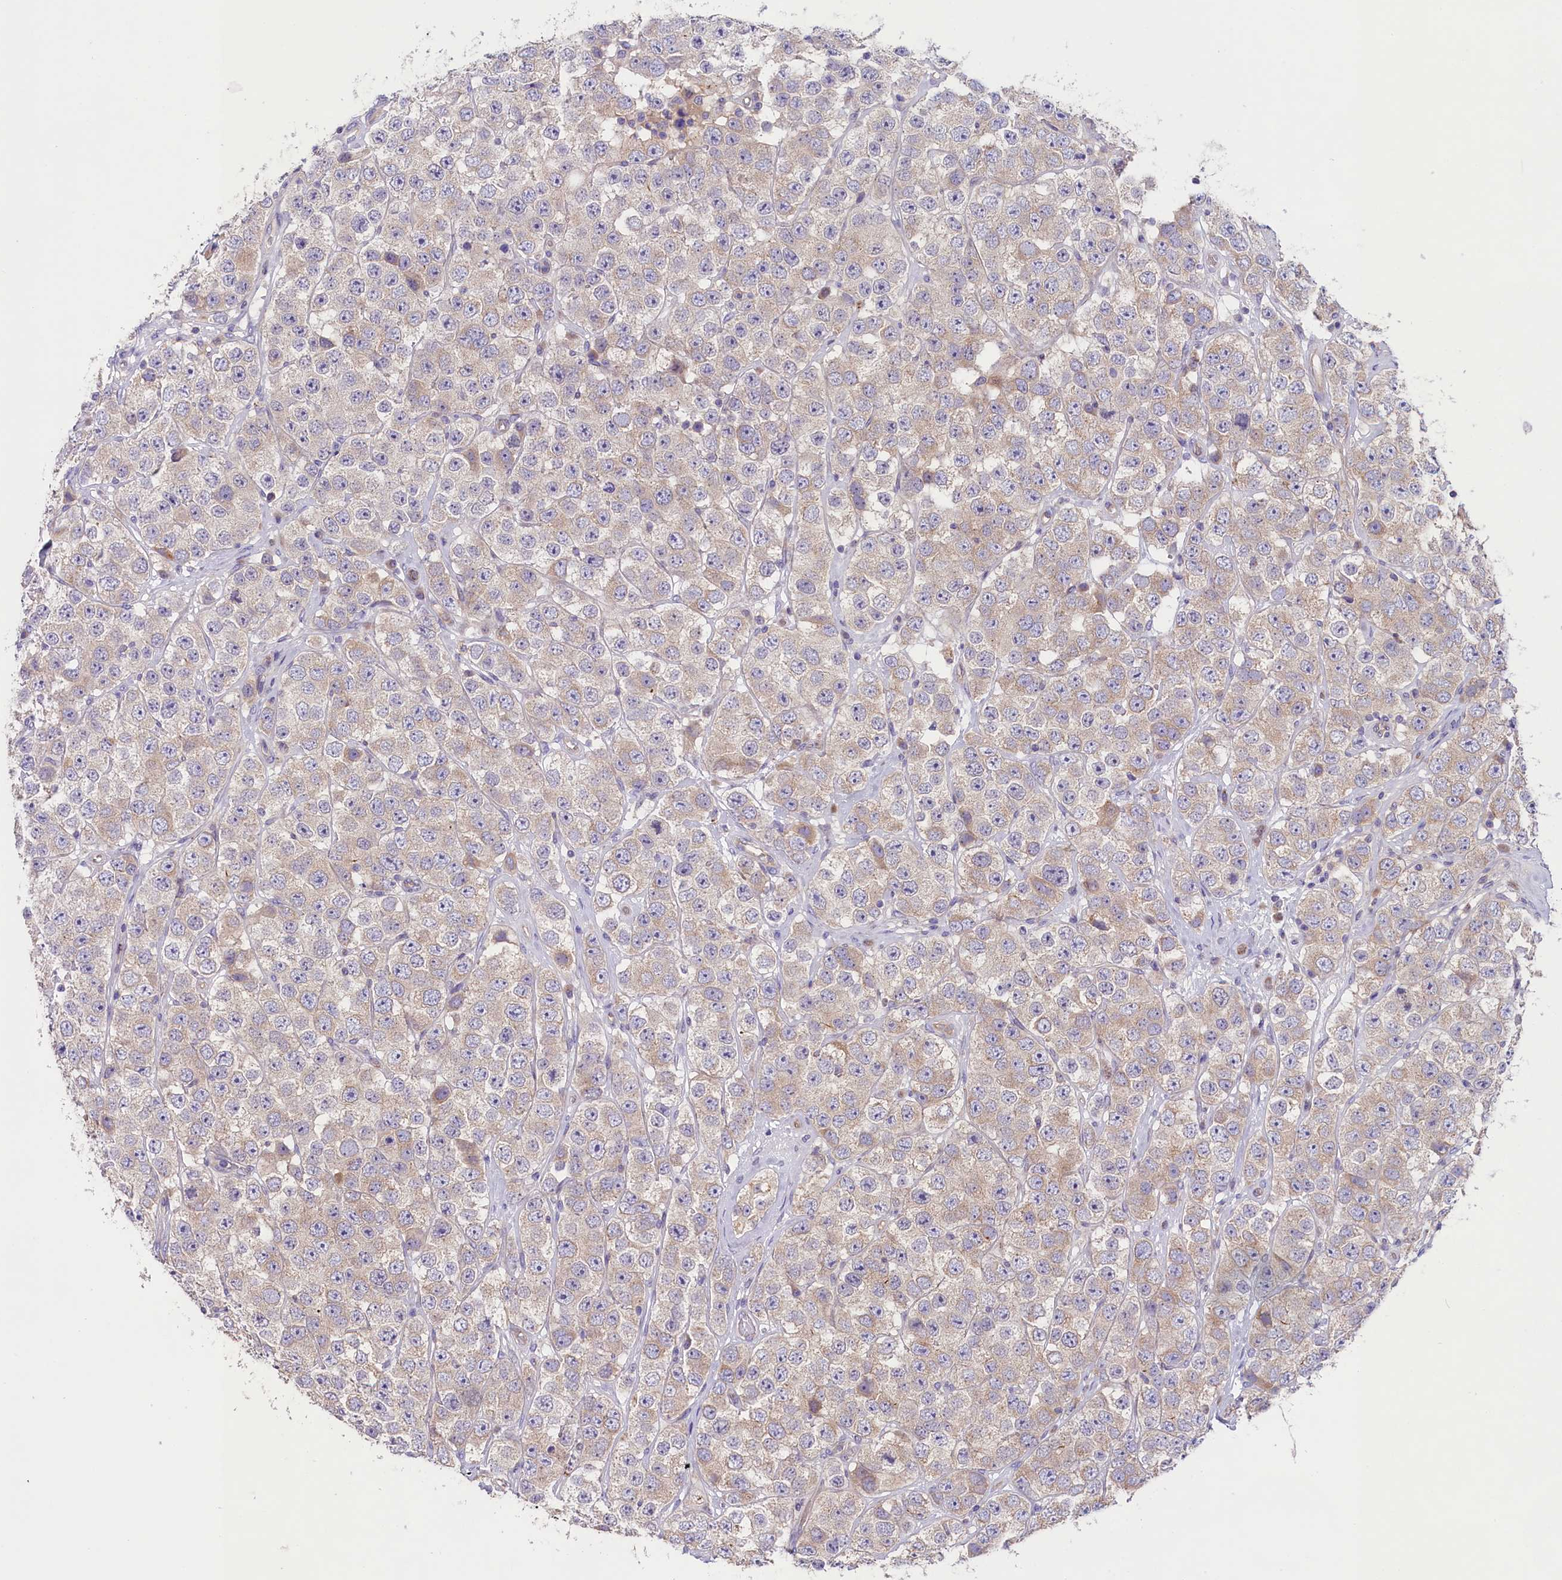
{"staining": {"intensity": "weak", "quantity": "25%-75%", "location": "cytoplasmic/membranous"}, "tissue": "testis cancer", "cell_type": "Tumor cells", "image_type": "cancer", "snomed": [{"axis": "morphology", "description": "Seminoma, NOS"}, {"axis": "topography", "description": "Testis"}], "caption": "Brown immunohistochemical staining in human testis seminoma displays weak cytoplasmic/membranous staining in about 25%-75% of tumor cells. (brown staining indicates protein expression, while blue staining denotes nuclei).", "gene": "CD99L2", "patient": {"sex": "male", "age": 28}}